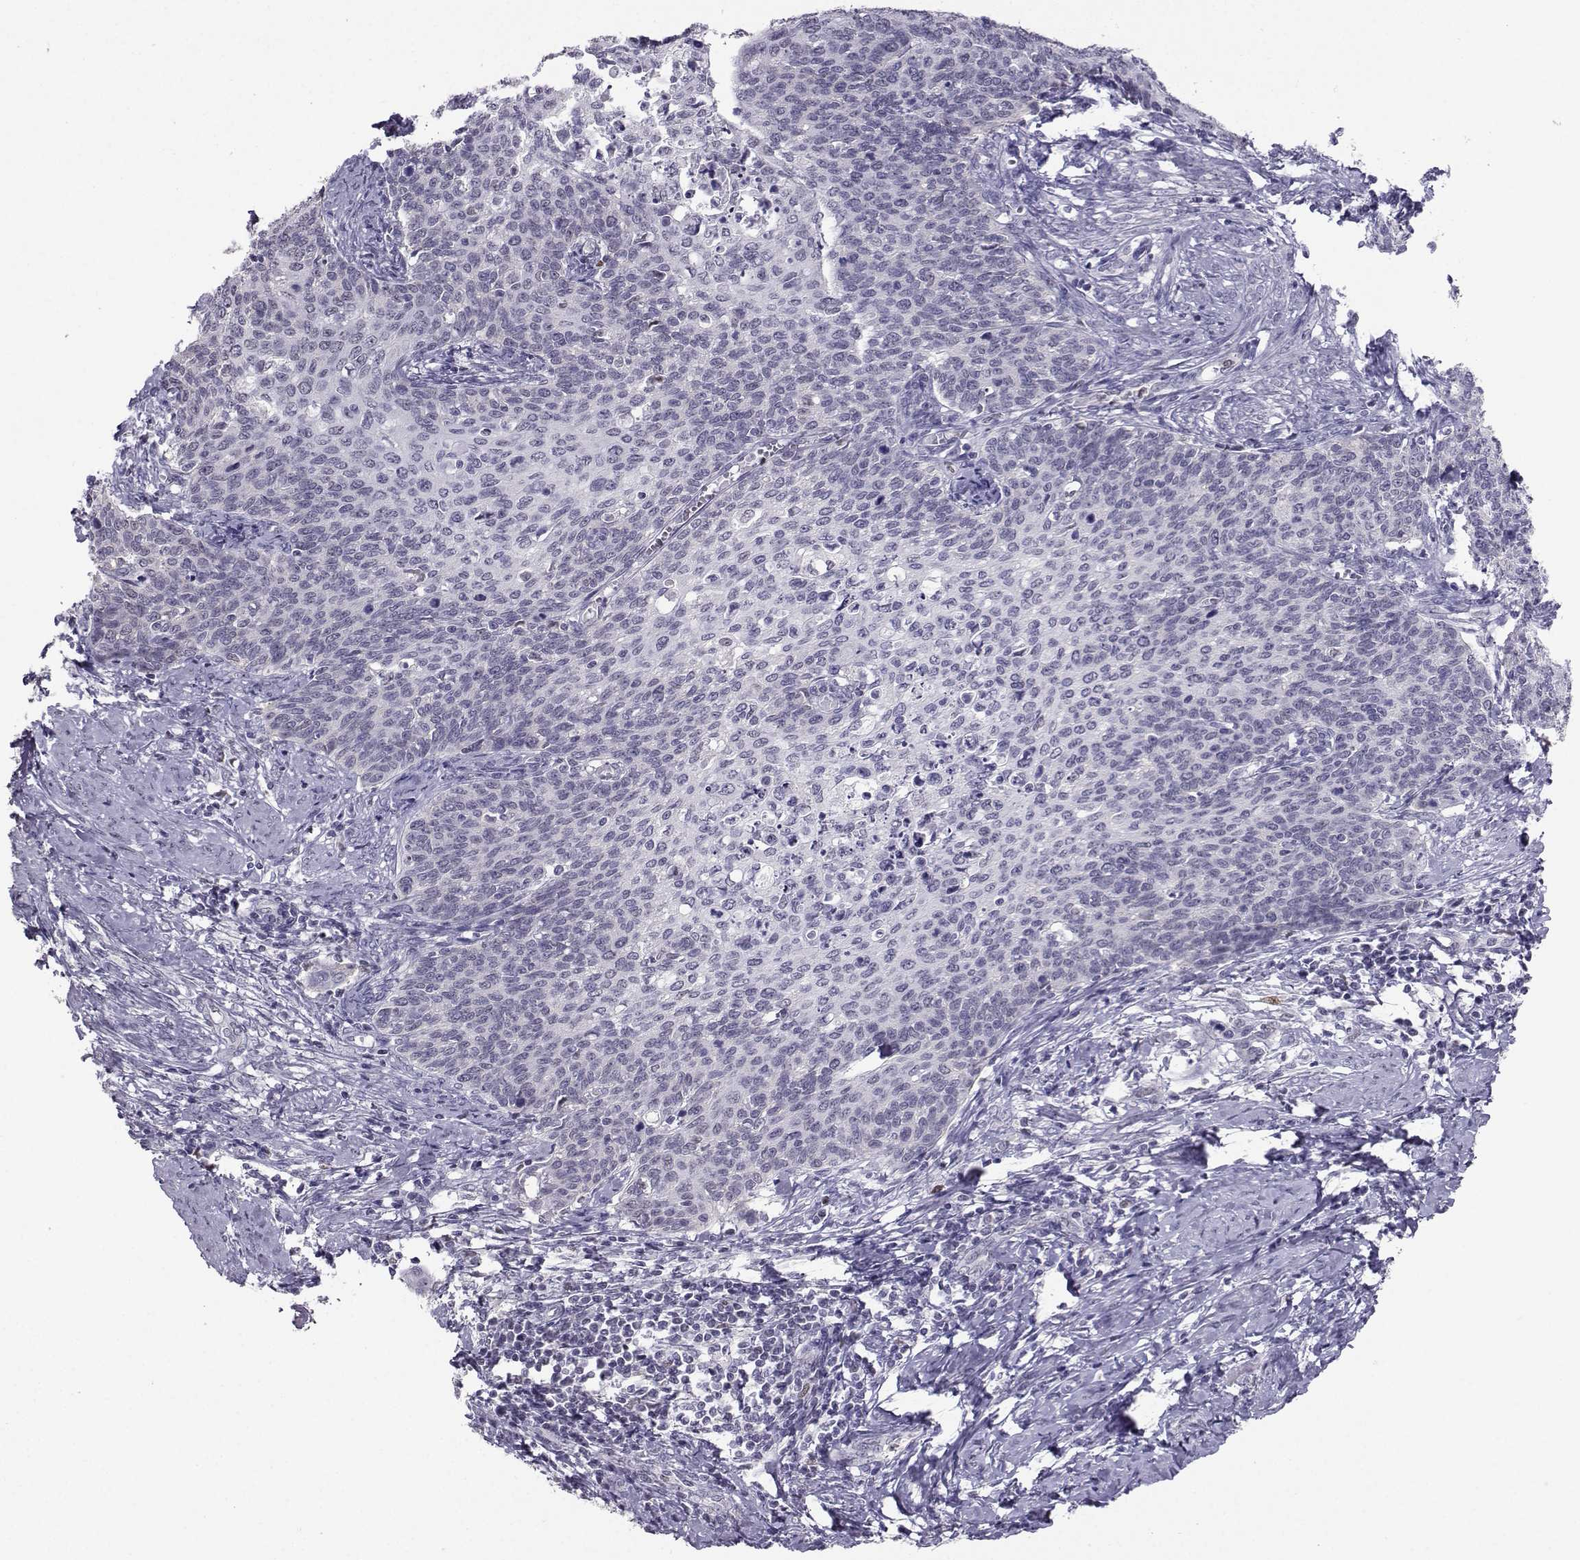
{"staining": {"intensity": "negative", "quantity": "none", "location": "none"}, "tissue": "cervical cancer", "cell_type": "Tumor cells", "image_type": "cancer", "snomed": [{"axis": "morphology", "description": "Normal tissue, NOS"}, {"axis": "morphology", "description": "Squamous cell carcinoma, NOS"}, {"axis": "topography", "description": "Cervix"}], "caption": "Immunohistochemistry (IHC) micrograph of neoplastic tissue: cervical cancer stained with DAB displays no significant protein positivity in tumor cells. (Stains: DAB immunohistochemistry (IHC) with hematoxylin counter stain, Microscopy: brightfield microscopy at high magnification).", "gene": "TEDC2", "patient": {"sex": "female", "age": 39}}